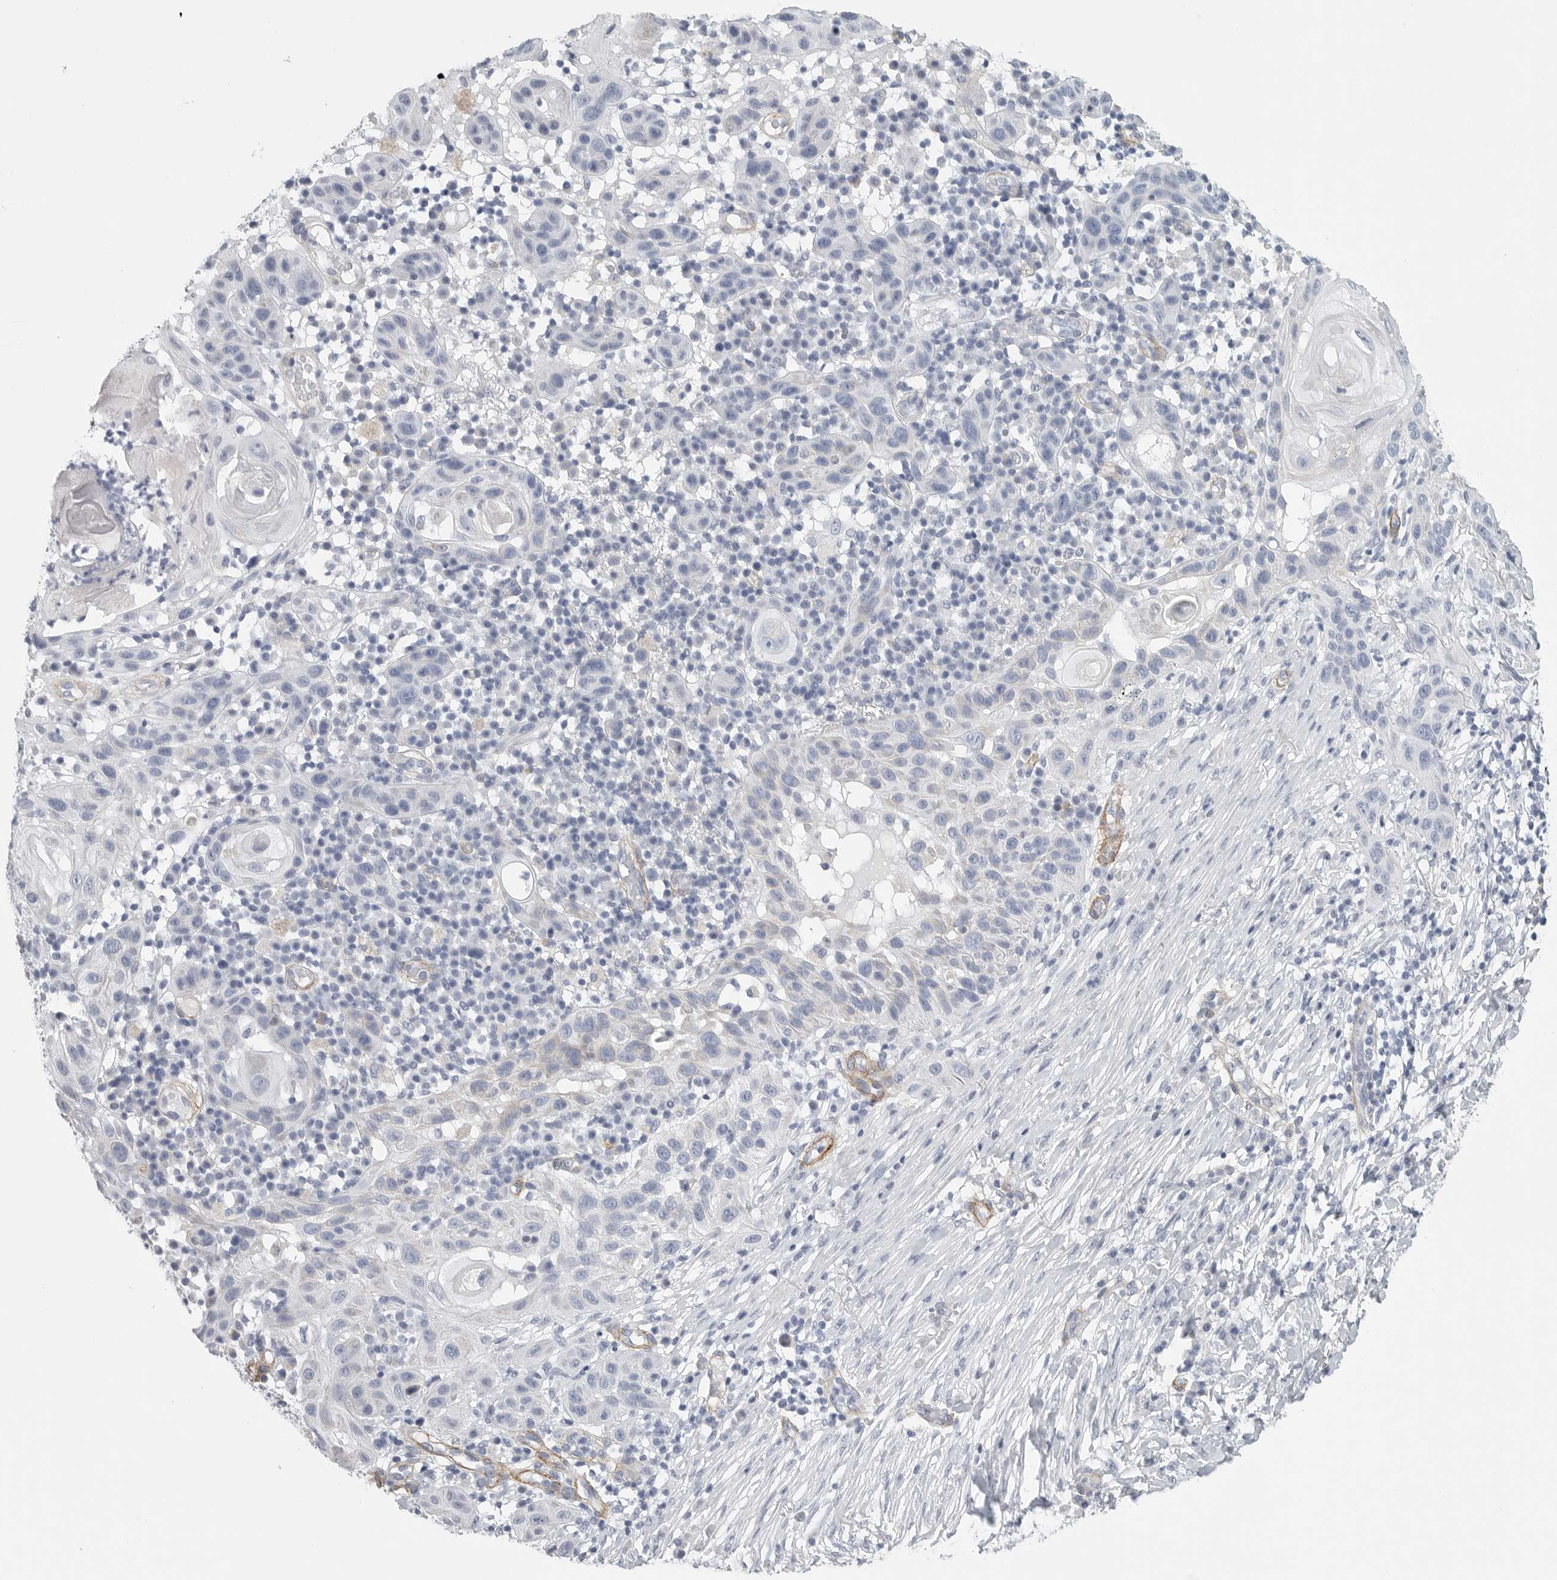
{"staining": {"intensity": "negative", "quantity": "none", "location": "none"}, "tissue": "skin cancer", "cell_type": "Tumor cells", "image_type": "cancer", "snomed": [{"axis": "morphology", "description": "Normal tissue, NOS"}, {"axis": "morphology", "description": "Squamous cell carcinoma, NOS"}, {"axis": "topography", "description": "Skin"}], "caption": "DAB immunohistochemical staining of human skin squamous cell carcinoma demonstrates no significant staining in tumor cells.", "gene": "TNR", "patient": {"sex": "female", "age": 96}}